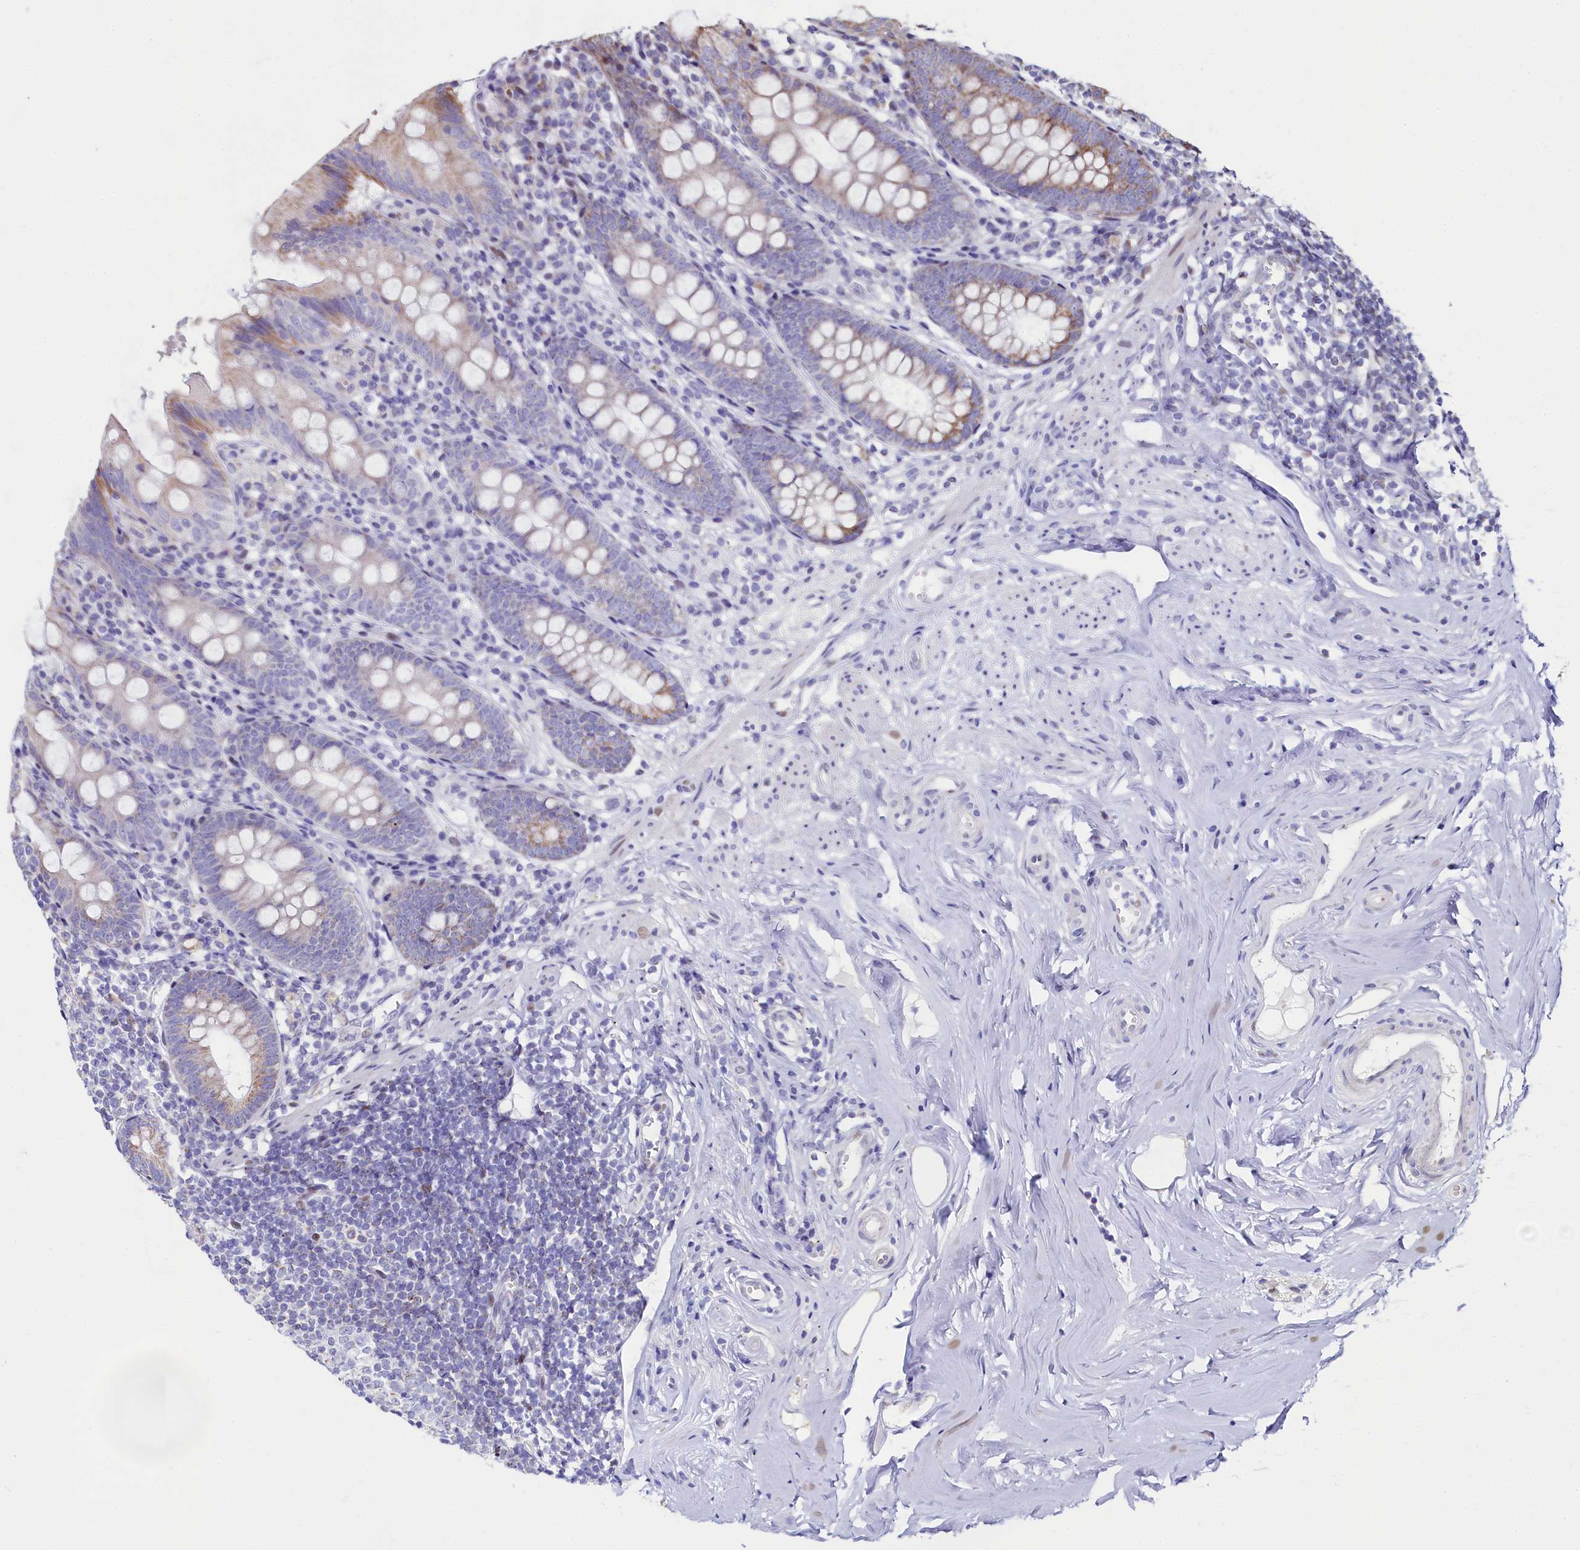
{"staining": {"intensity": "weak", "quantity": "25%-75%", "location": "cytoplasmic/membranous"}, "tissue": "appendix", "cell_type": "Glandular cells", "image_type": "normal", "snomed": [{"axis": "morphology", "description": "Normal tissue, NOS"}, {"axis": "topography", "description": "Appendix"}], "caption": "Glandular cells reveal low levels of weak cytoplasmic/membranous positivity in approximately 25%-75% of cells in unremarkable appendix.", "gene": "HDGFL3", "patient": {"sex": "female", "age": 51}}